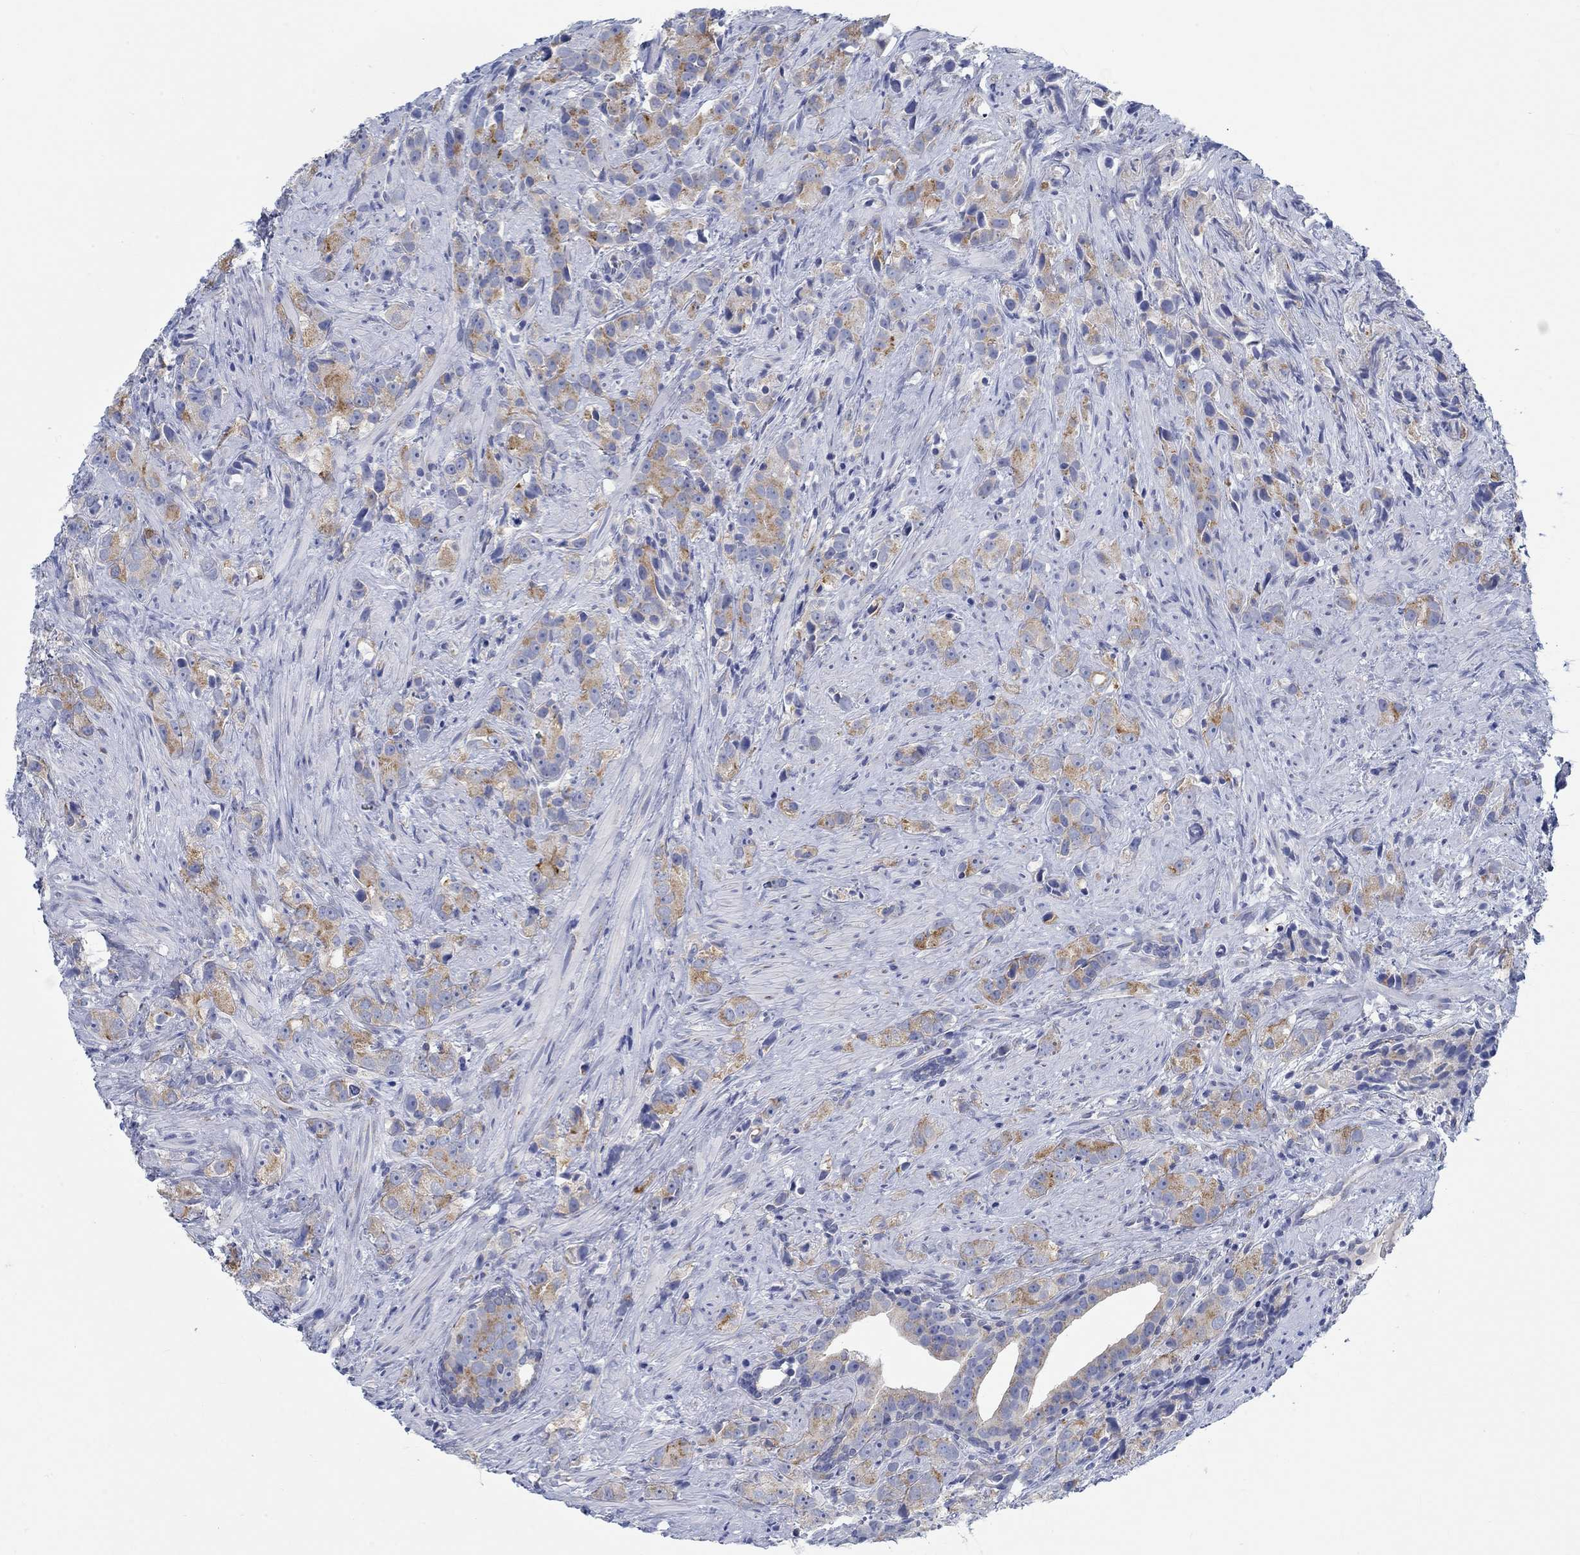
{"staining": {"intensity": "moderate", "quantity": "25%-75%", "location": "cytoplasmic/membranous"}, "tissue": "prostate cancer", "cell_type": "Tumor cells", "image_type": "cancer", "snomed": [{"axis": "morphology", "description": "Adenocarcinoma, High grade"}, {"axis": "topography", "description": "Prostate"}], "caption": "An immunohistochemistry micrograph of neoplastic tissue is shown. Protein staining in brown labels moderate cytoplasmic/membranous positivity in prostate high-grade adenocarcinoma within tumor cells.", "gene": "TEKT4", "patient": {"sex": "male", "age": 90}}